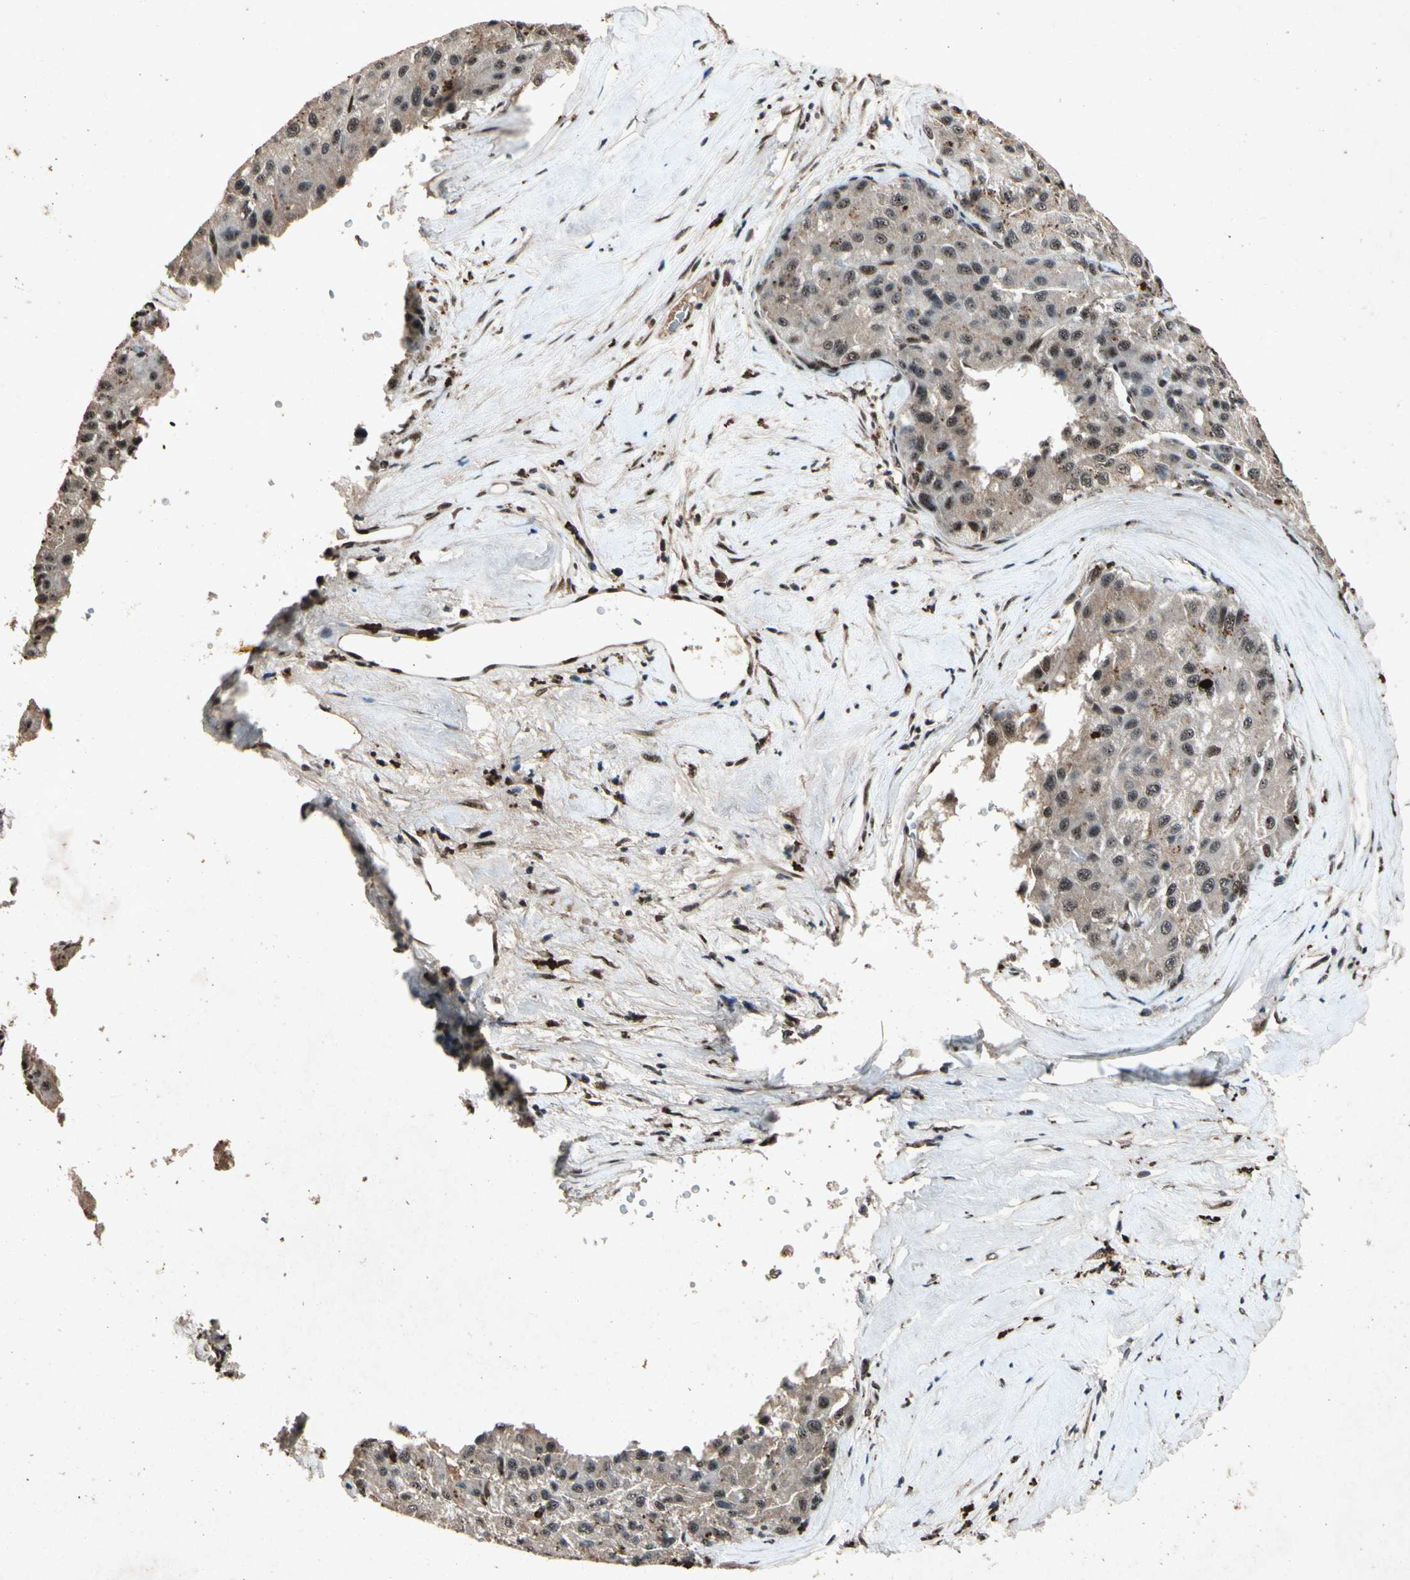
{"staining": {"intensity": "moderate", "quantity": "25%-75%", "location": "cytoplasmic/membranous,nuclear"}, "tissue": "liver cancer", "cell_type": "Tumor cells", "image_type": "cancer", "snomed": [{"axis": "morphology", "description": "Carcinoma, Hepatocellular, NOS"}, {"axis": "topography", "description": "Liver"}], "caption": "Immunohistochemistry (DAB) staining of liver hepatocellular carcinoma demonstrates moderate cytoplasmic/membranous and nuclear protein expression in about 25%-75% of tumor cells. (brown staining indicates protein expression, while blue staining denotes nuclei).", "gene": "PML", "patient": {"sex": "male", "age": 80}}